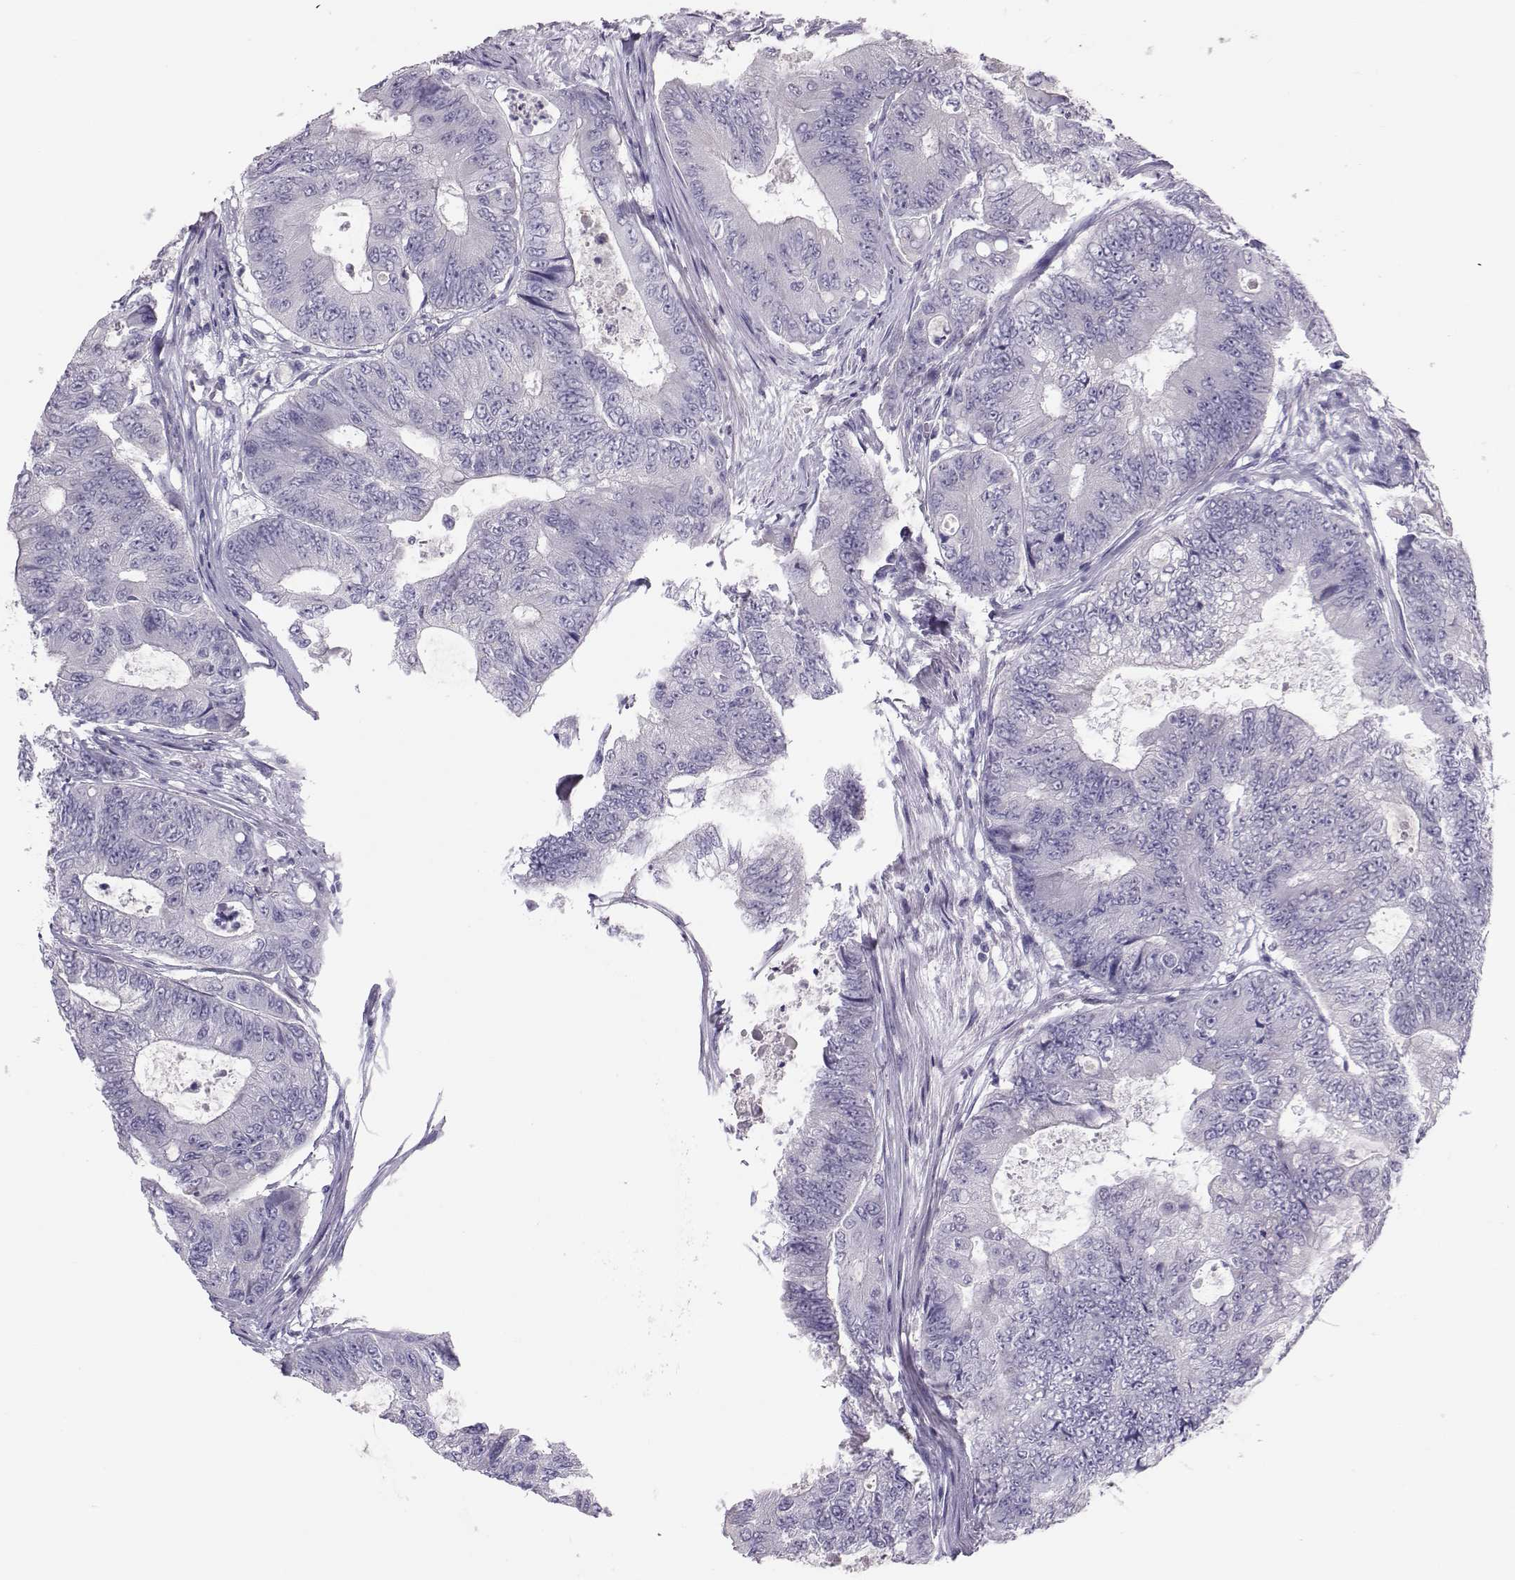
{"staining": {"intensity": "negative", "quantity": "none", "location": "none"}, "tissue": "colorectal cancer", "cell_type": "Tumor cells", "image_type": "cancer", "snomed": [{"axis": "morphology", "description": "Adenocarcinoma, NOS"}, {"axis": "topography", "description": "Colon"}], "caption": "An immunohistochemistry (IHC) histopathology image of adenocarcinoma (colorectal) is shown. There is no staining in tumor cells of adenocarcinoma (colorectal).", "gene": "DNAAF1", "patient": {"sex": "female", "age": 48}}